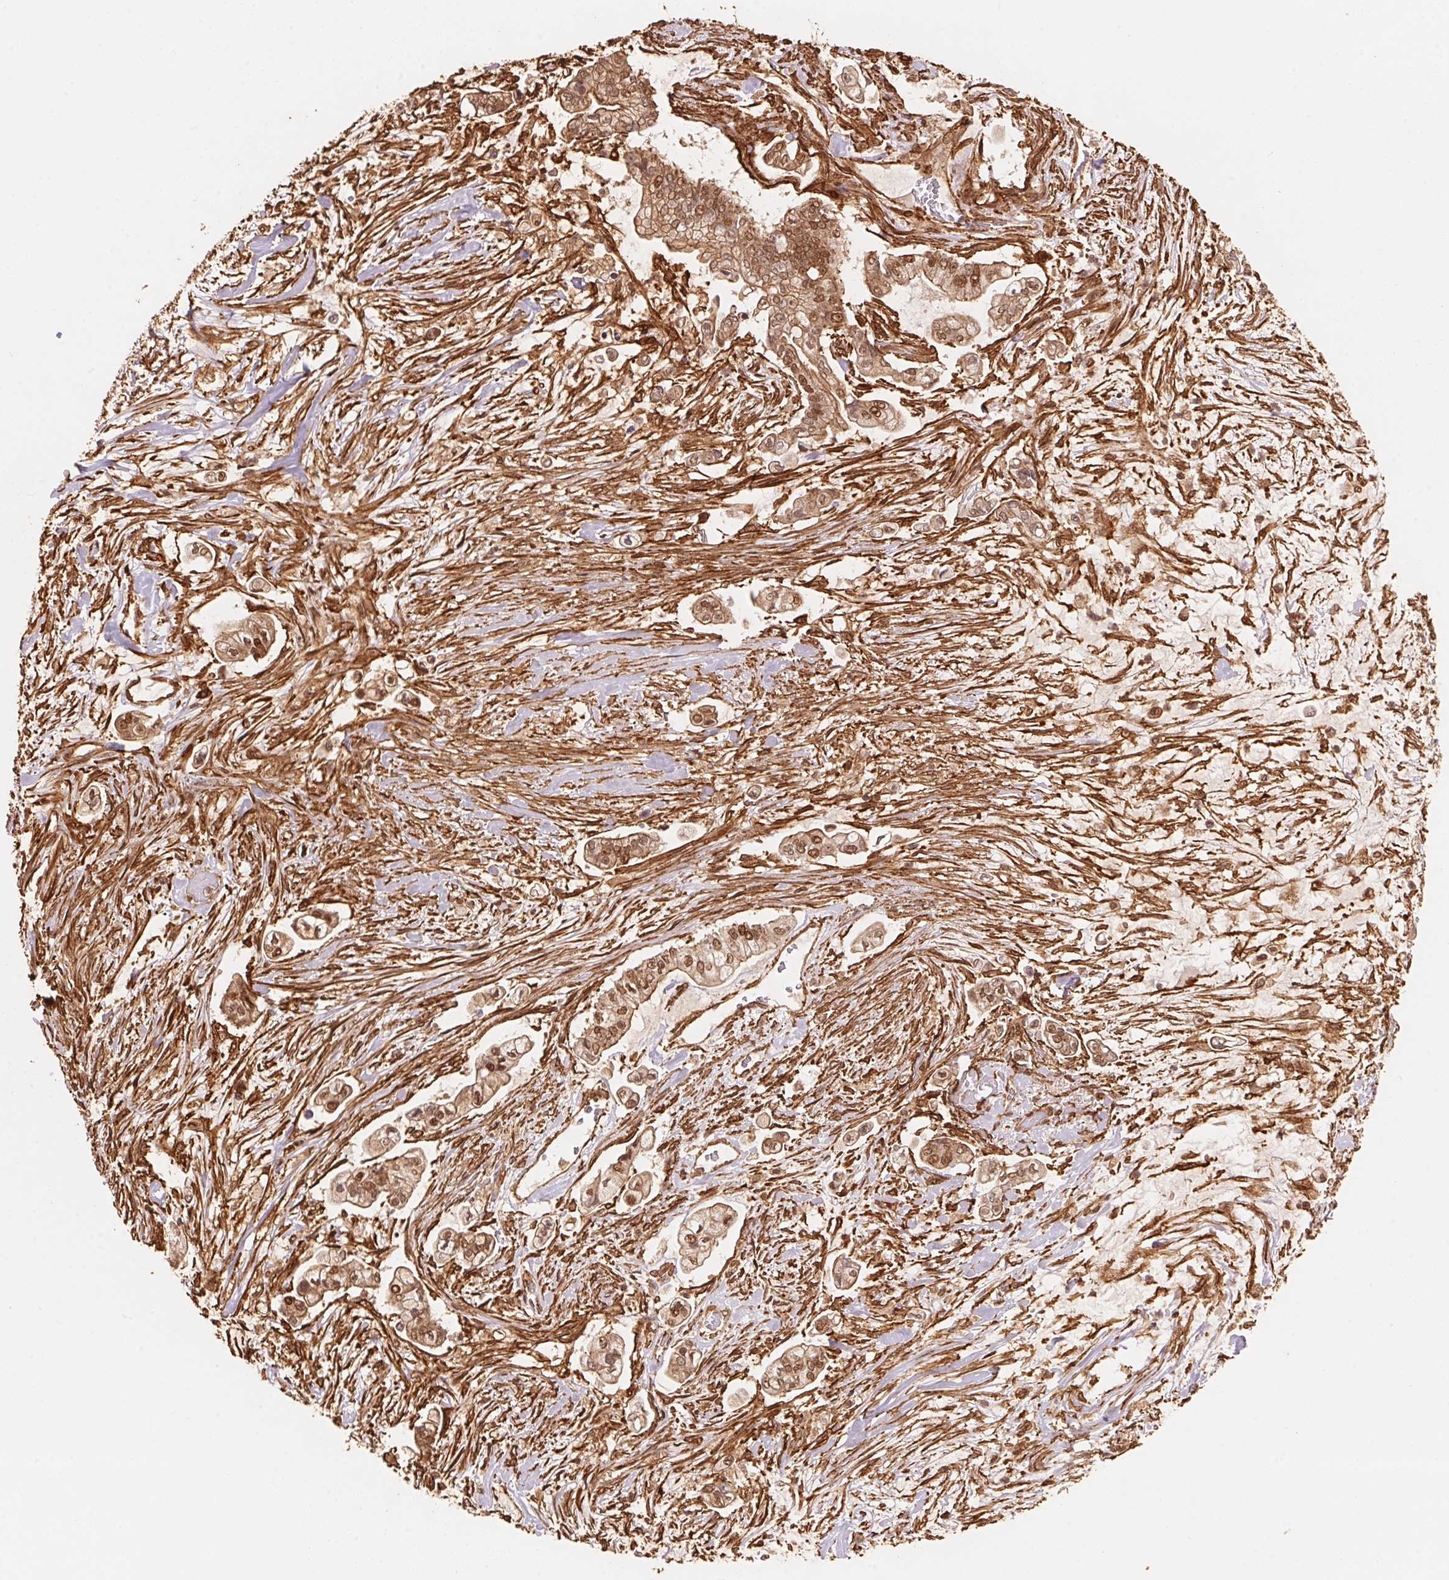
{"staining": {"intensity": "moderate", "quantity": "25%-75%", "location": "nuclear"}, "tissue": "pancreatic cancer", "cell_type": "Tumor cells", "image_type": "cancer", "snomed": [{"axis": "morphology", "description": "Adenocarcinoma, NOS"}, {"axis": "topography", "description": "Pancreas"}], "caption": "Moderate nuclear positivity for a protein is appreciated in about 25%-75% of tumor cells of pancreatic cancer (adenocarcinoma) using immunohistochemistry (IHC).", "gene": "TNIP2", "patient": {"sex": "female", "age": 69}}